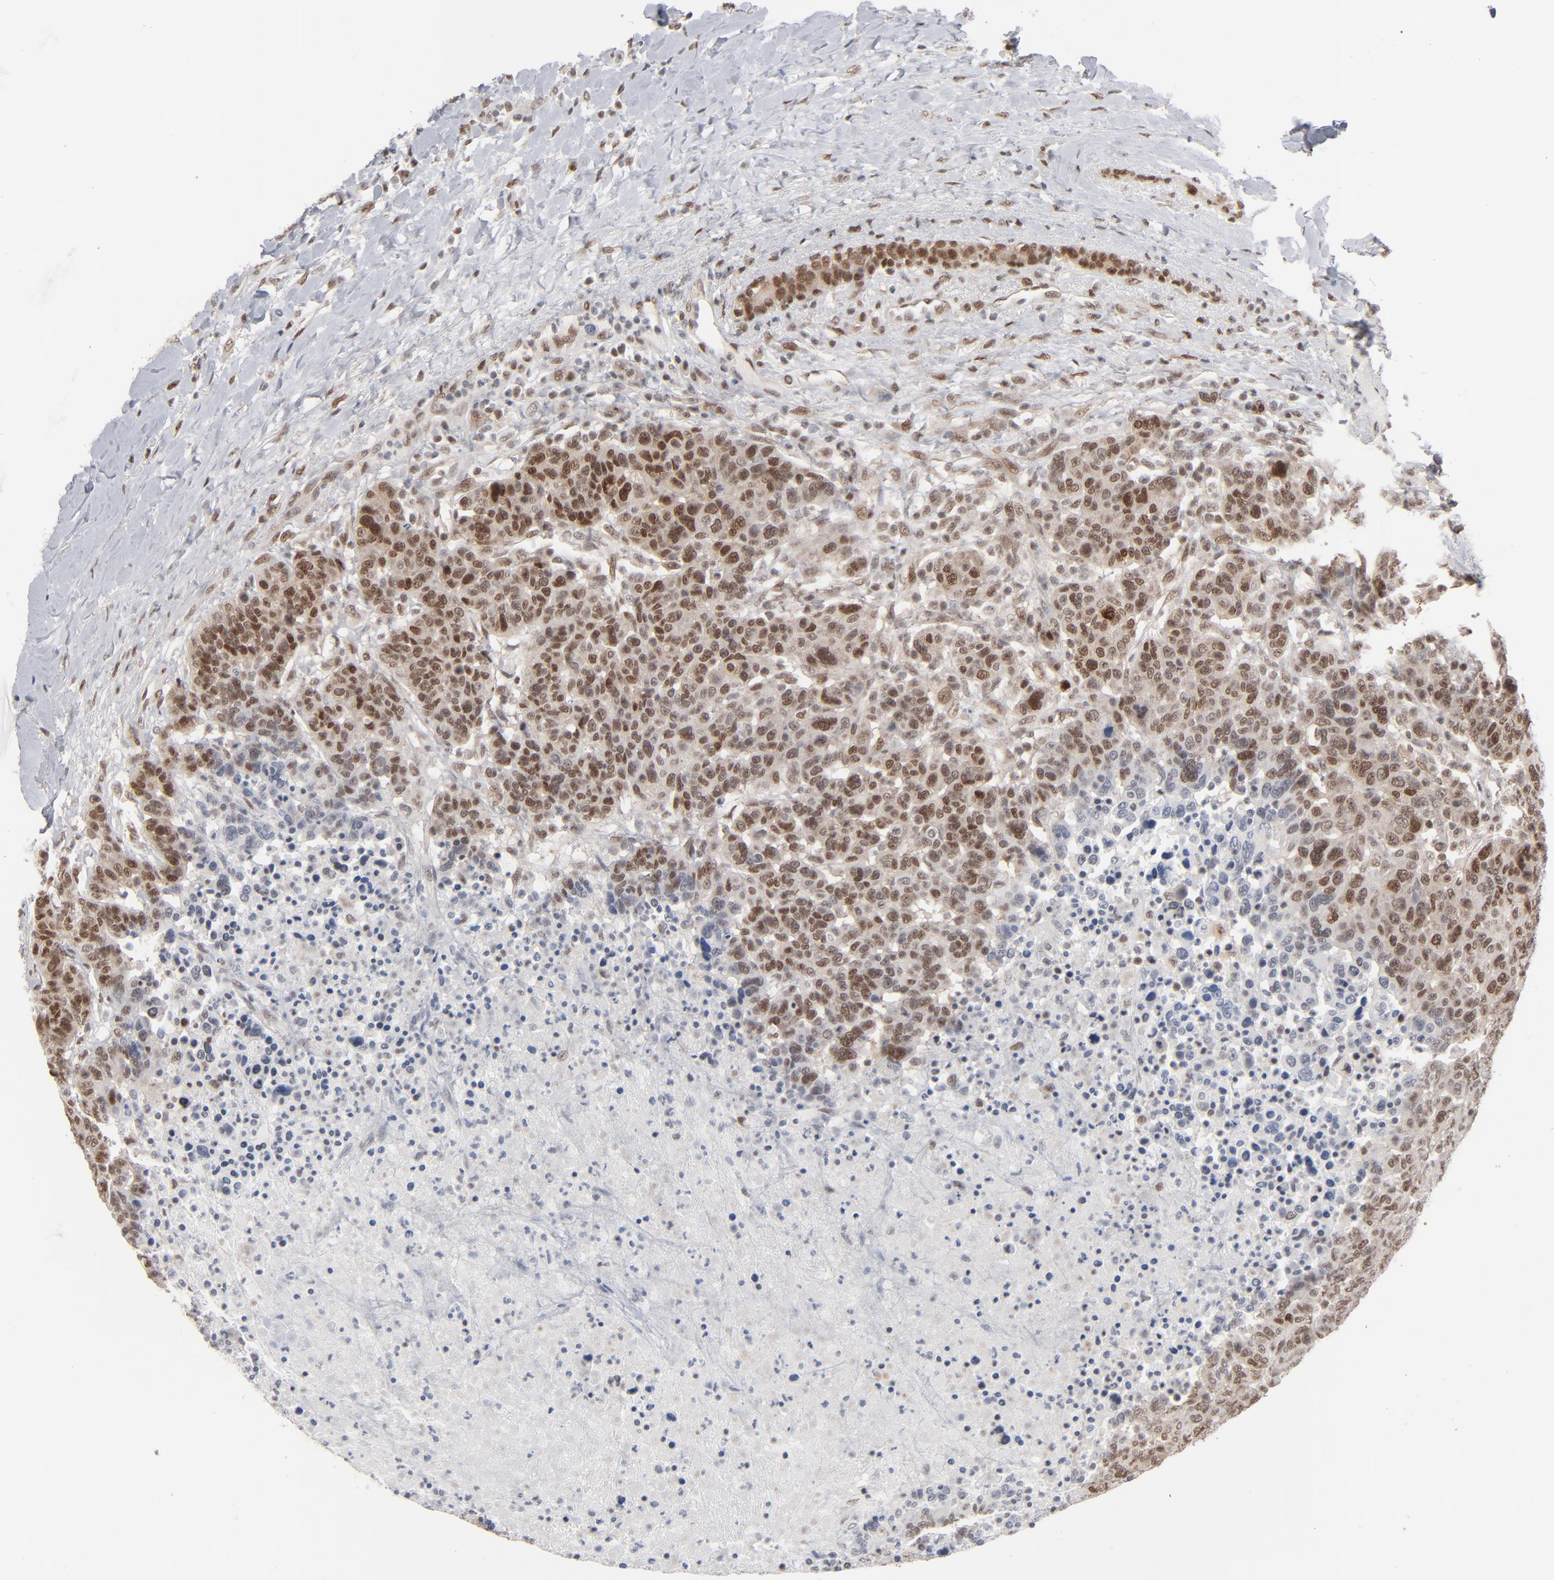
{"staining": {"intensity": "strong", "quantity": ">75%", "location": "cytoplasmic/membranous,nuclear"}, "tissue": "breast cancer", "cell_type": "Tumor cells", "image_type": "cancer", "snomed": [{"axis": "morphology", "description": "Duct carcinoma"}, {"axis": "topography", "description": "Breast"}], "caption": "Tumor cells demonstrate high levels of strong cytoplasmic/membranous and nuclear staining in about >75% of cells in human breast cancer. Nuclei are stained in blue.", "gene": "IRF9", "patient": {"sex": "female", "age": 37}}